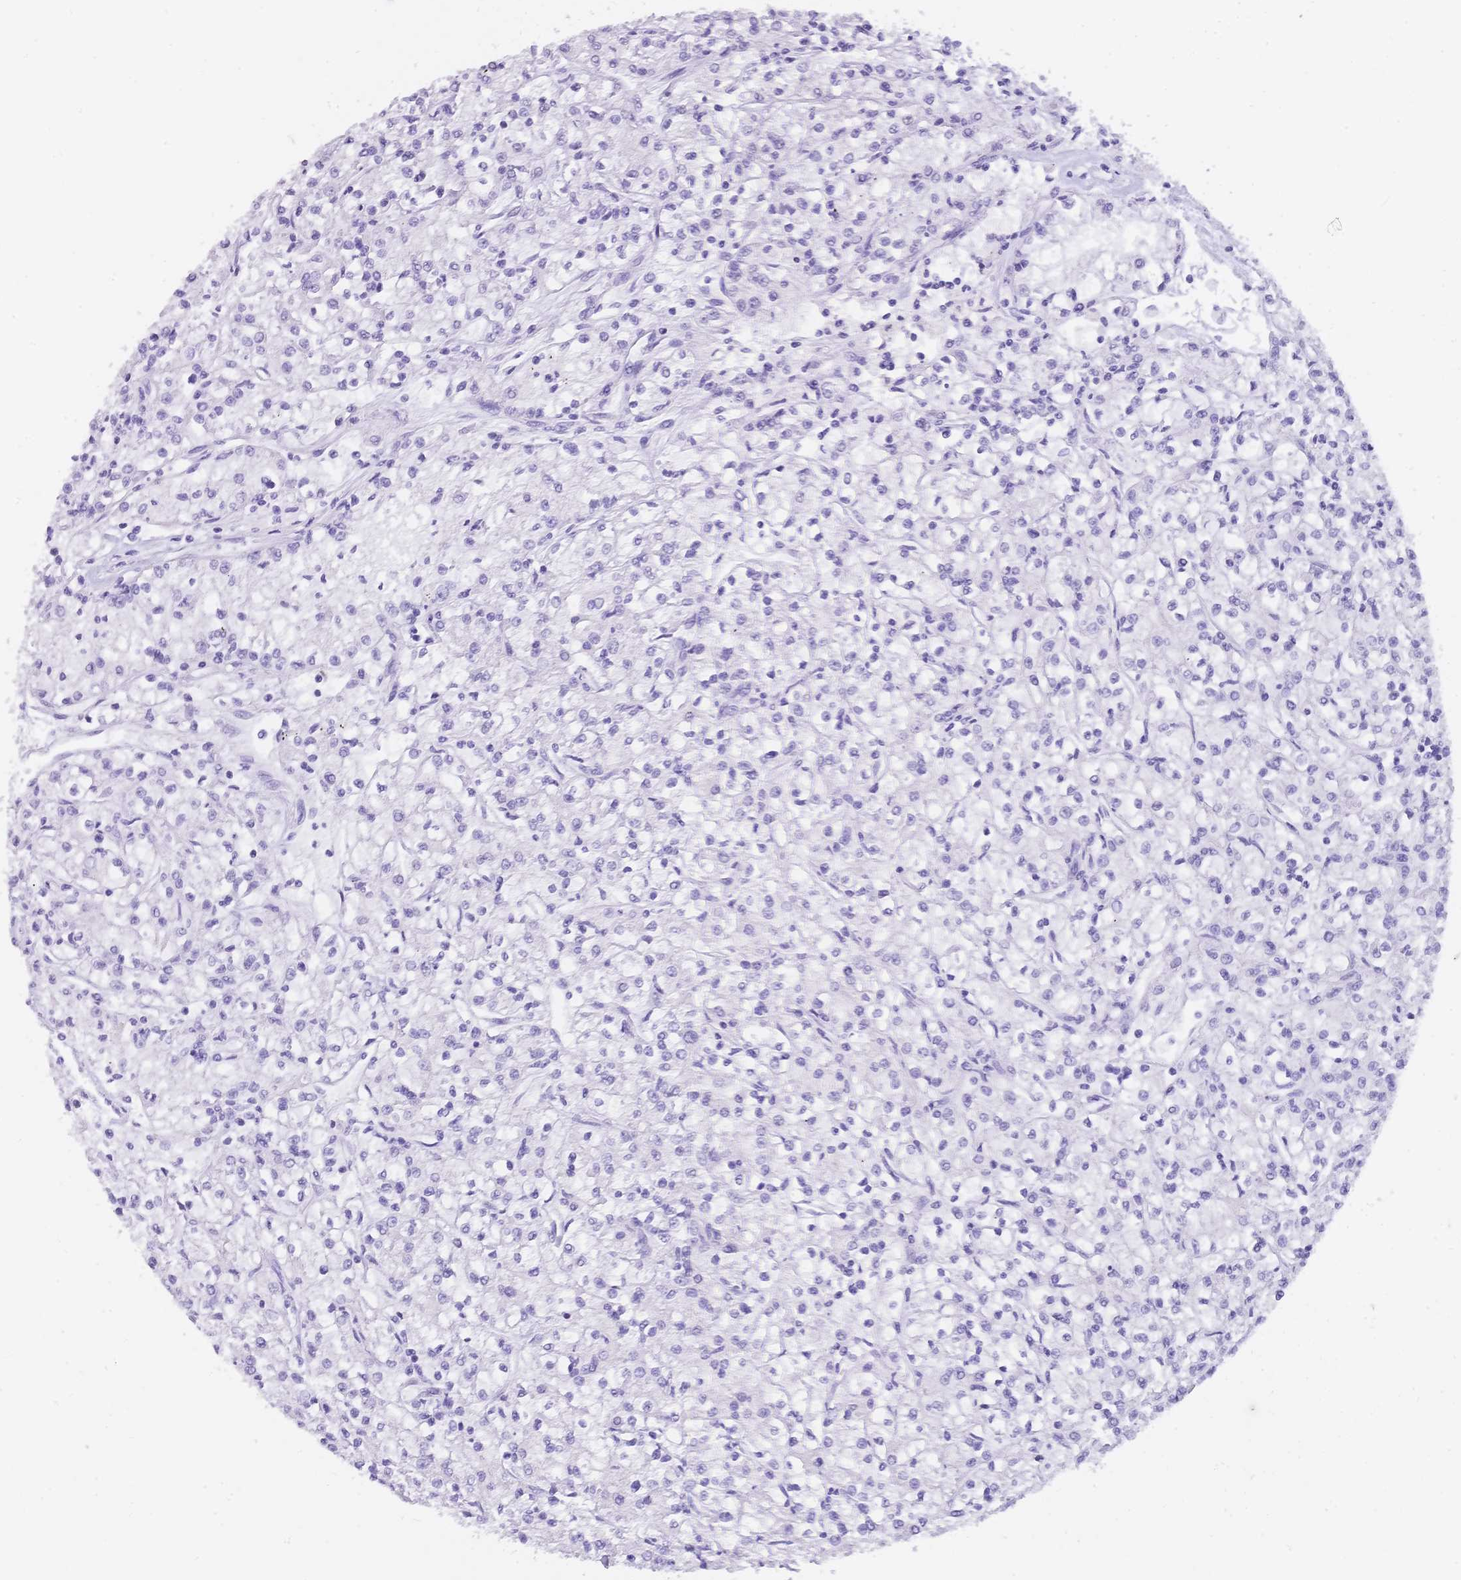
{"staining": {"intensity": "negative", "quantity": "none", "location": "none"}, "tissue": "renal cancer", "cell_type": "Tumor cells", "image_type": "cancer", "snomed": [{"axis": "morphology", "description": "Adenocarcinoma, NOS"}, {"axis": "topography", "description": "Kidney"}], "caption": "Immunohistochemical staining of renal cancer (adenocarcinoma) exhibits no significant expression in tumor cells.", "gene": "MUC21", "patient": {"sex": "female", "age": 59}}